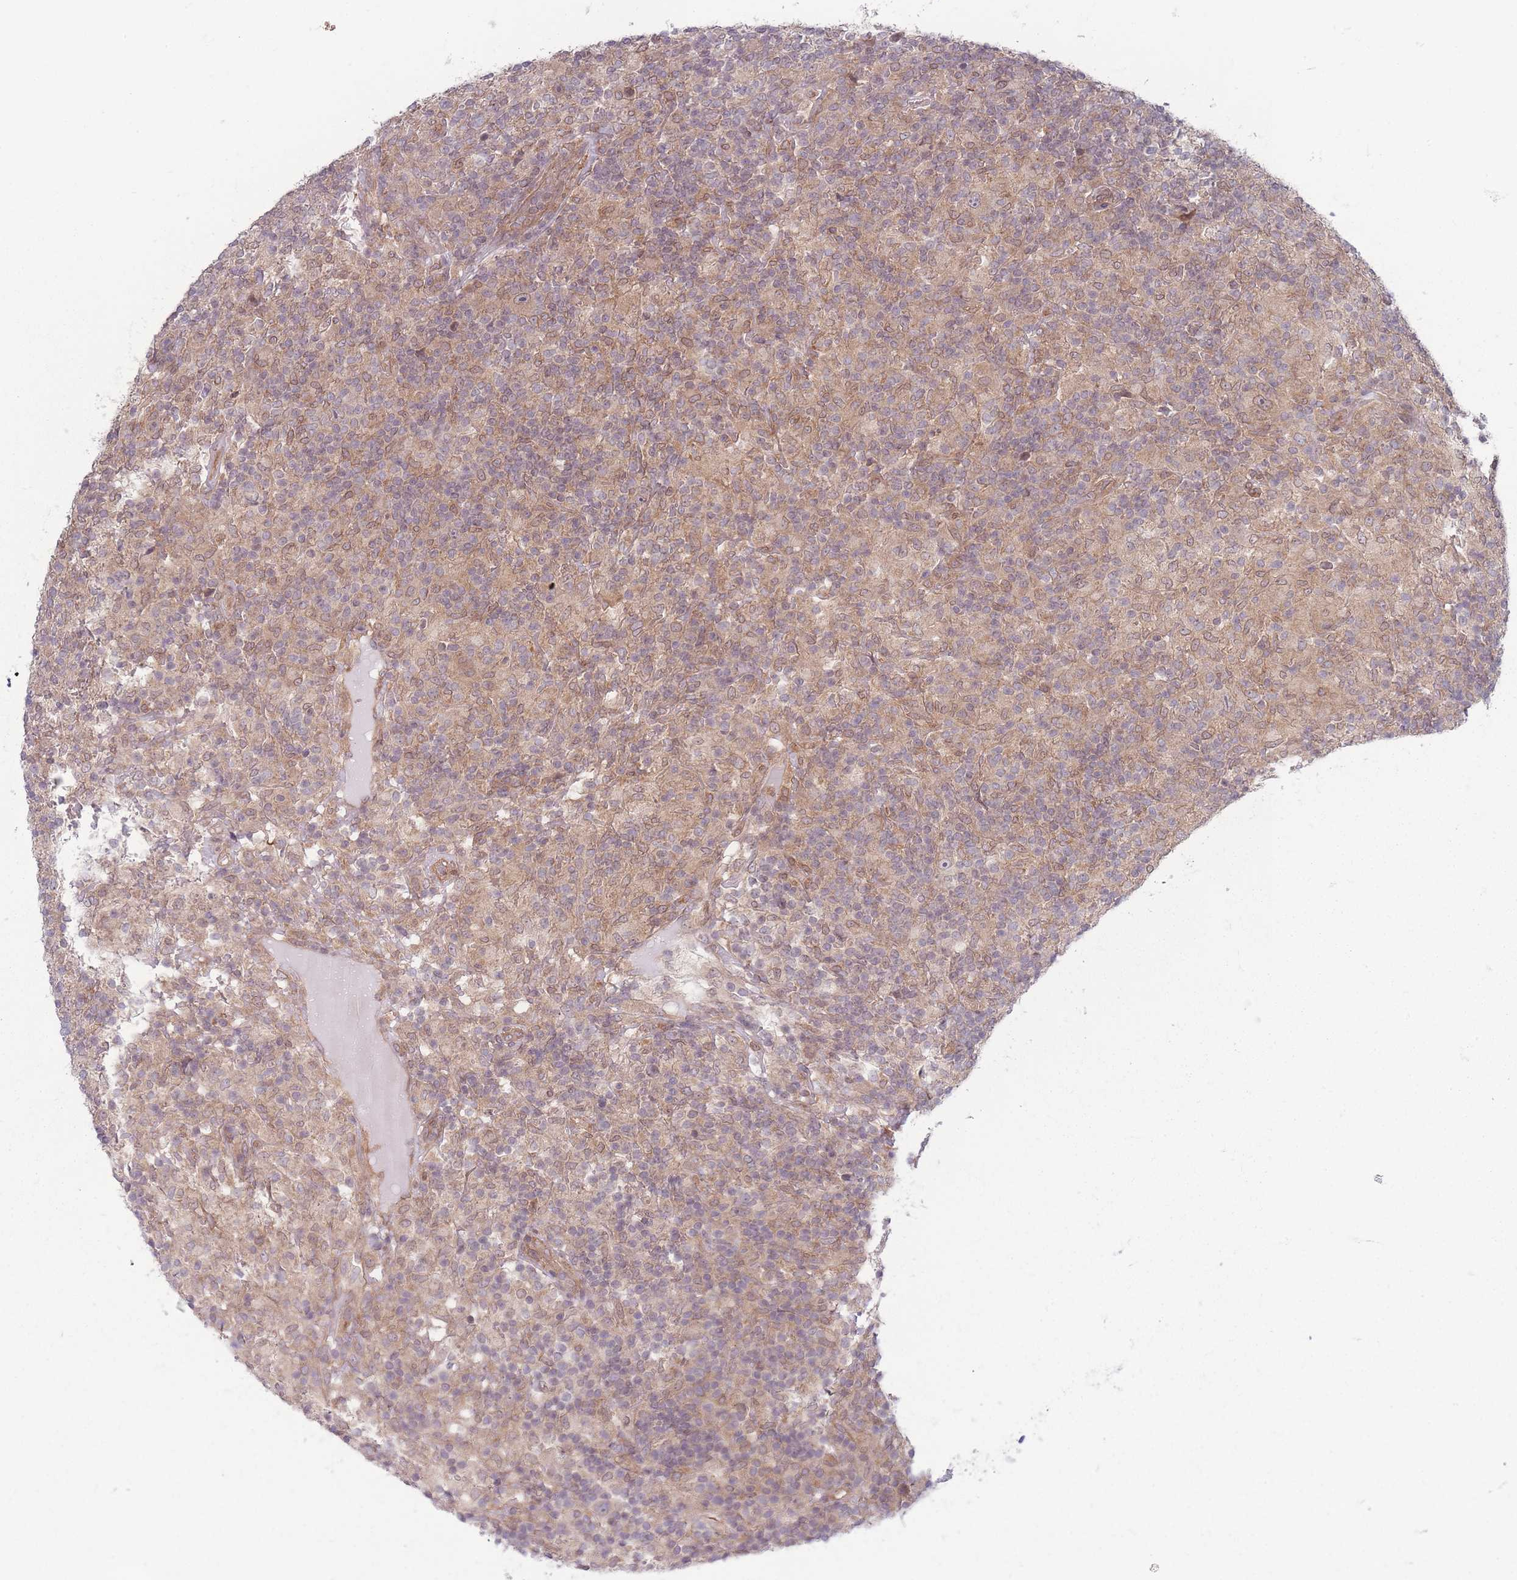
{"staining": {"intensity": "moderate", "quantity": ">75%", "location": "cytoplasmic/membranous"}, "tissue": "lymphoma", "cell_type": "Tumor cells", "image_type": "cancer", "snomed": [{"axis": "morphology", "description": "Hodgkin's disease, NOS"}, {"axis": "topography", "description": "Lymph node"}], "caption": "Protein positivity by immunohistochemistry demonstrates moderate cytoplasmic/membranous staining in about >75% of tumor cells in lymphoma. (DAB (3,3'-diaminobenzidine) IHC with brightfield microscopy, high magnification).", "gene": "VRK2", "patient": {"sex": "male", "age": 70}}